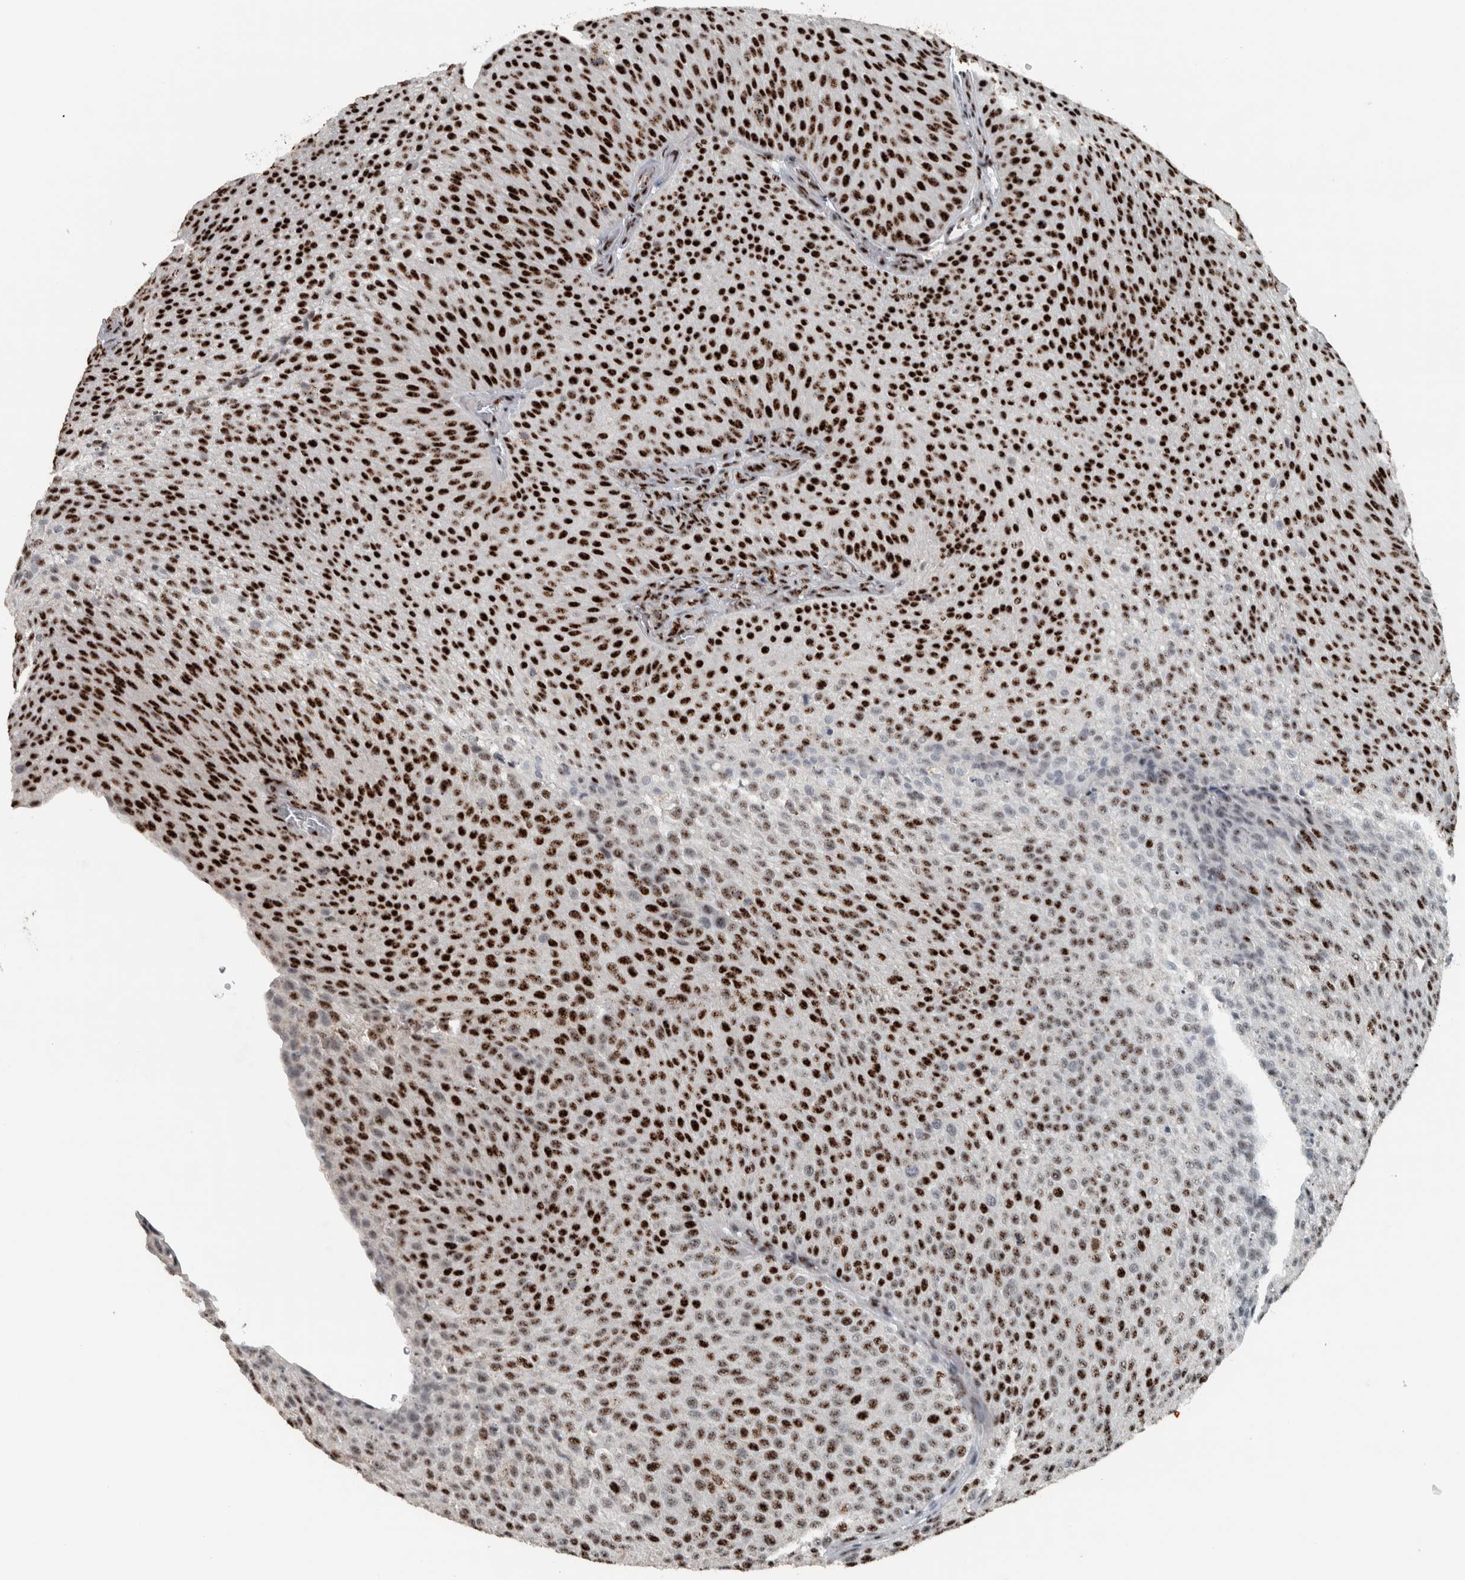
{"staining": {"intensity": "strong", "quantity": ">75%", "location": "nuclear"}, "tissue": "urothelial cancer", "cell_type": "Tumor cells", "image_type": "cancer", "snomed": [{"axis": "morphology", "description": "Urothelial carcinoma, Low grade"}, {"axis": "topography", "description": "Smooth muscle"}, {"axis": "topography", "description": "Urinary bladder"}], "caption": "Urothelial carcinoma (low-grade) was stained to show a protein in brown. There is high levels of strong nuclear positivity in approximately >75% of tumor cells.", "gene": "SON", "patient": {"sex": "male", "age": 60}}